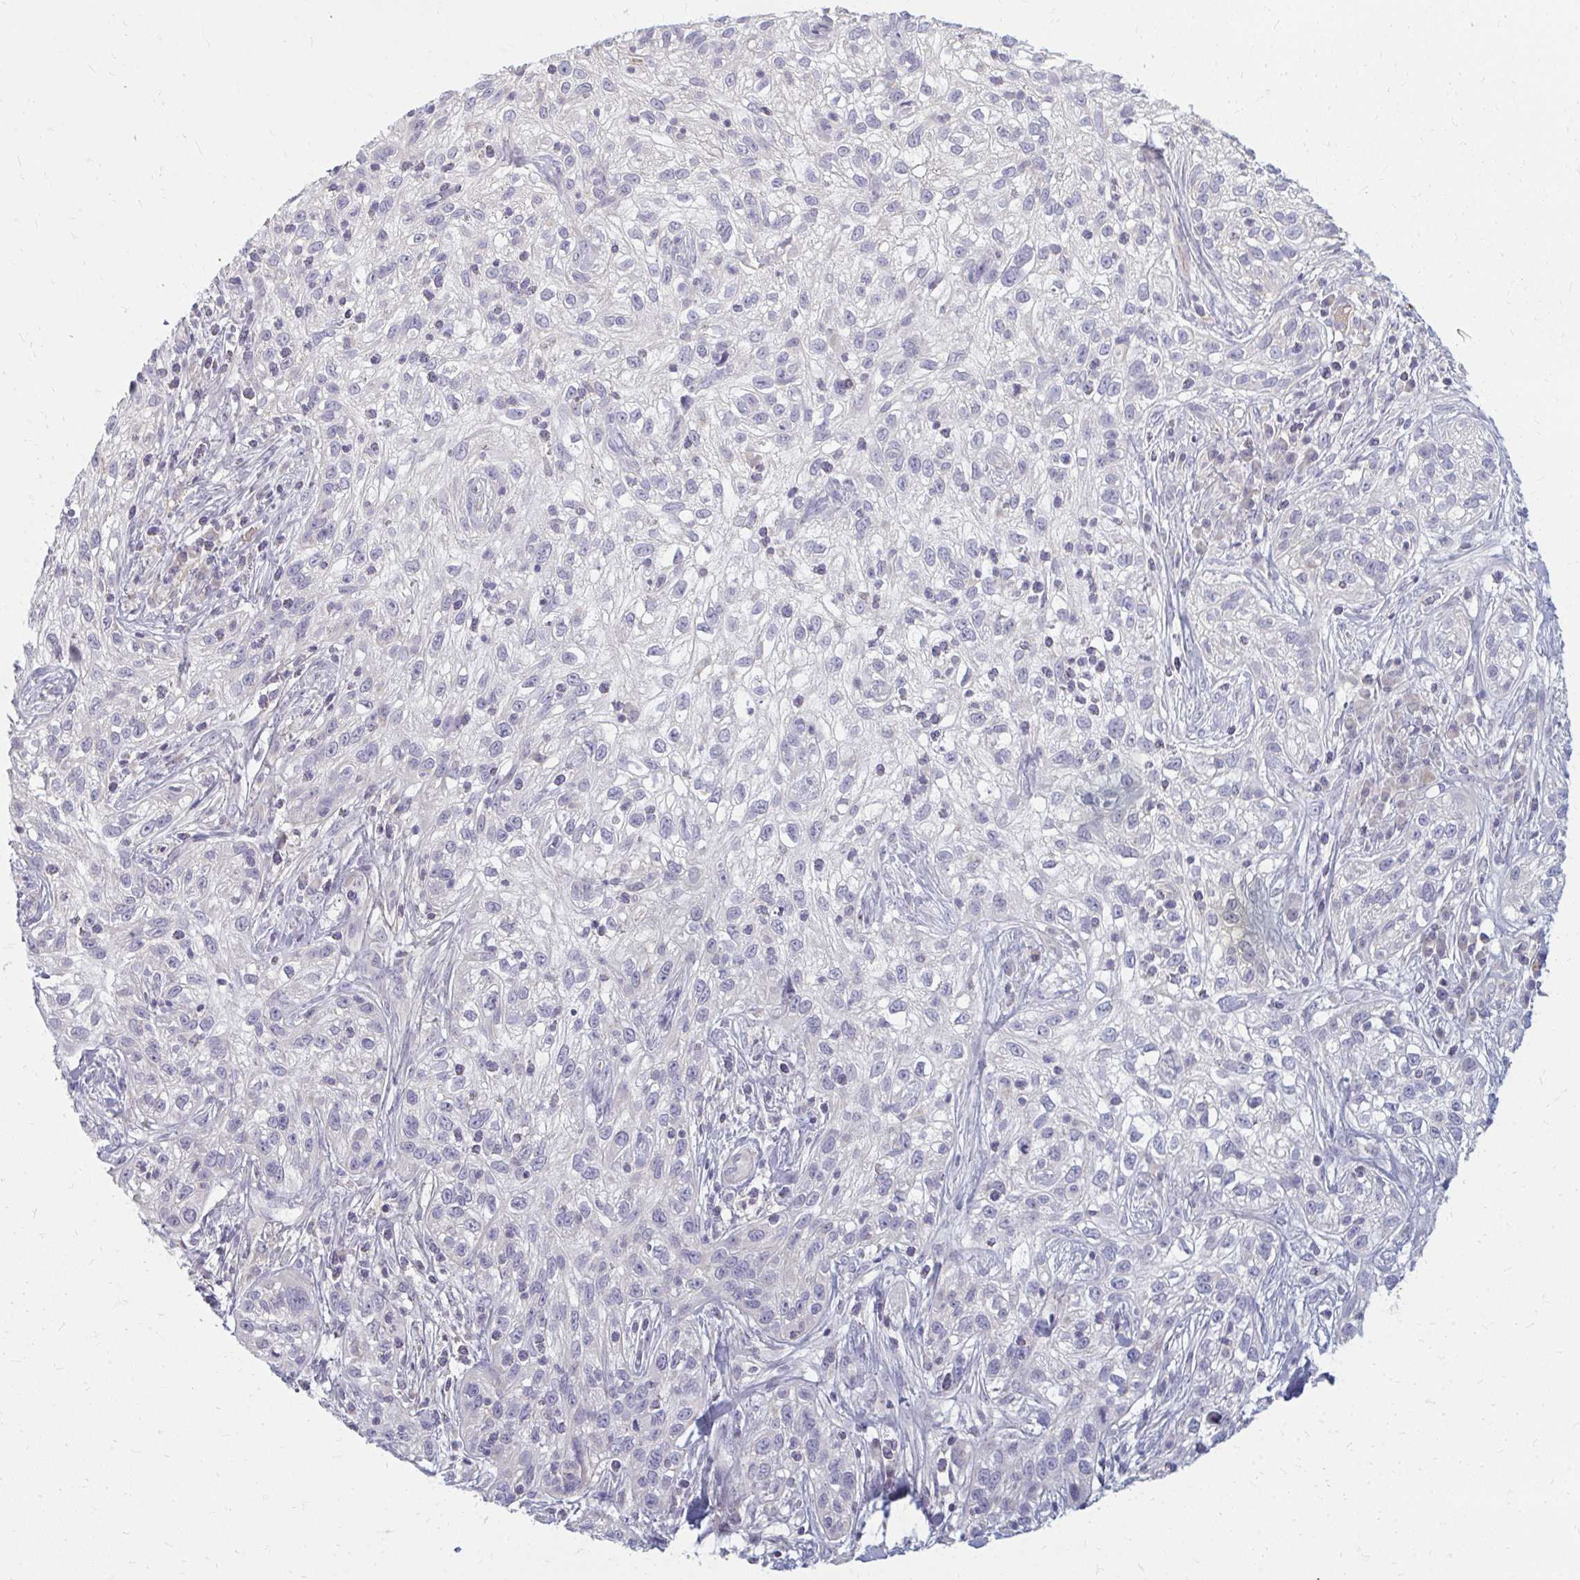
{"staining": {"intensity": "negative", "quantity": "none", "location": "none"}, "tissue": "skin cancer", "cell_type": "Tumor cells", "image_type": "cancer", "snomed": [{"axis": "morphology", "description": "Squamous cell carcinoma, NOS"}, {"axis": "topography", "description": "Skin"}], "caption": "A high-resolution micrograph shows immunohistochemistry staining of skin cancer (squamous cell carcinoma), which displays no significant staining in tumor cells.", "gene": "RAB33A", "patient": {"sex": "male", "age": 82}}